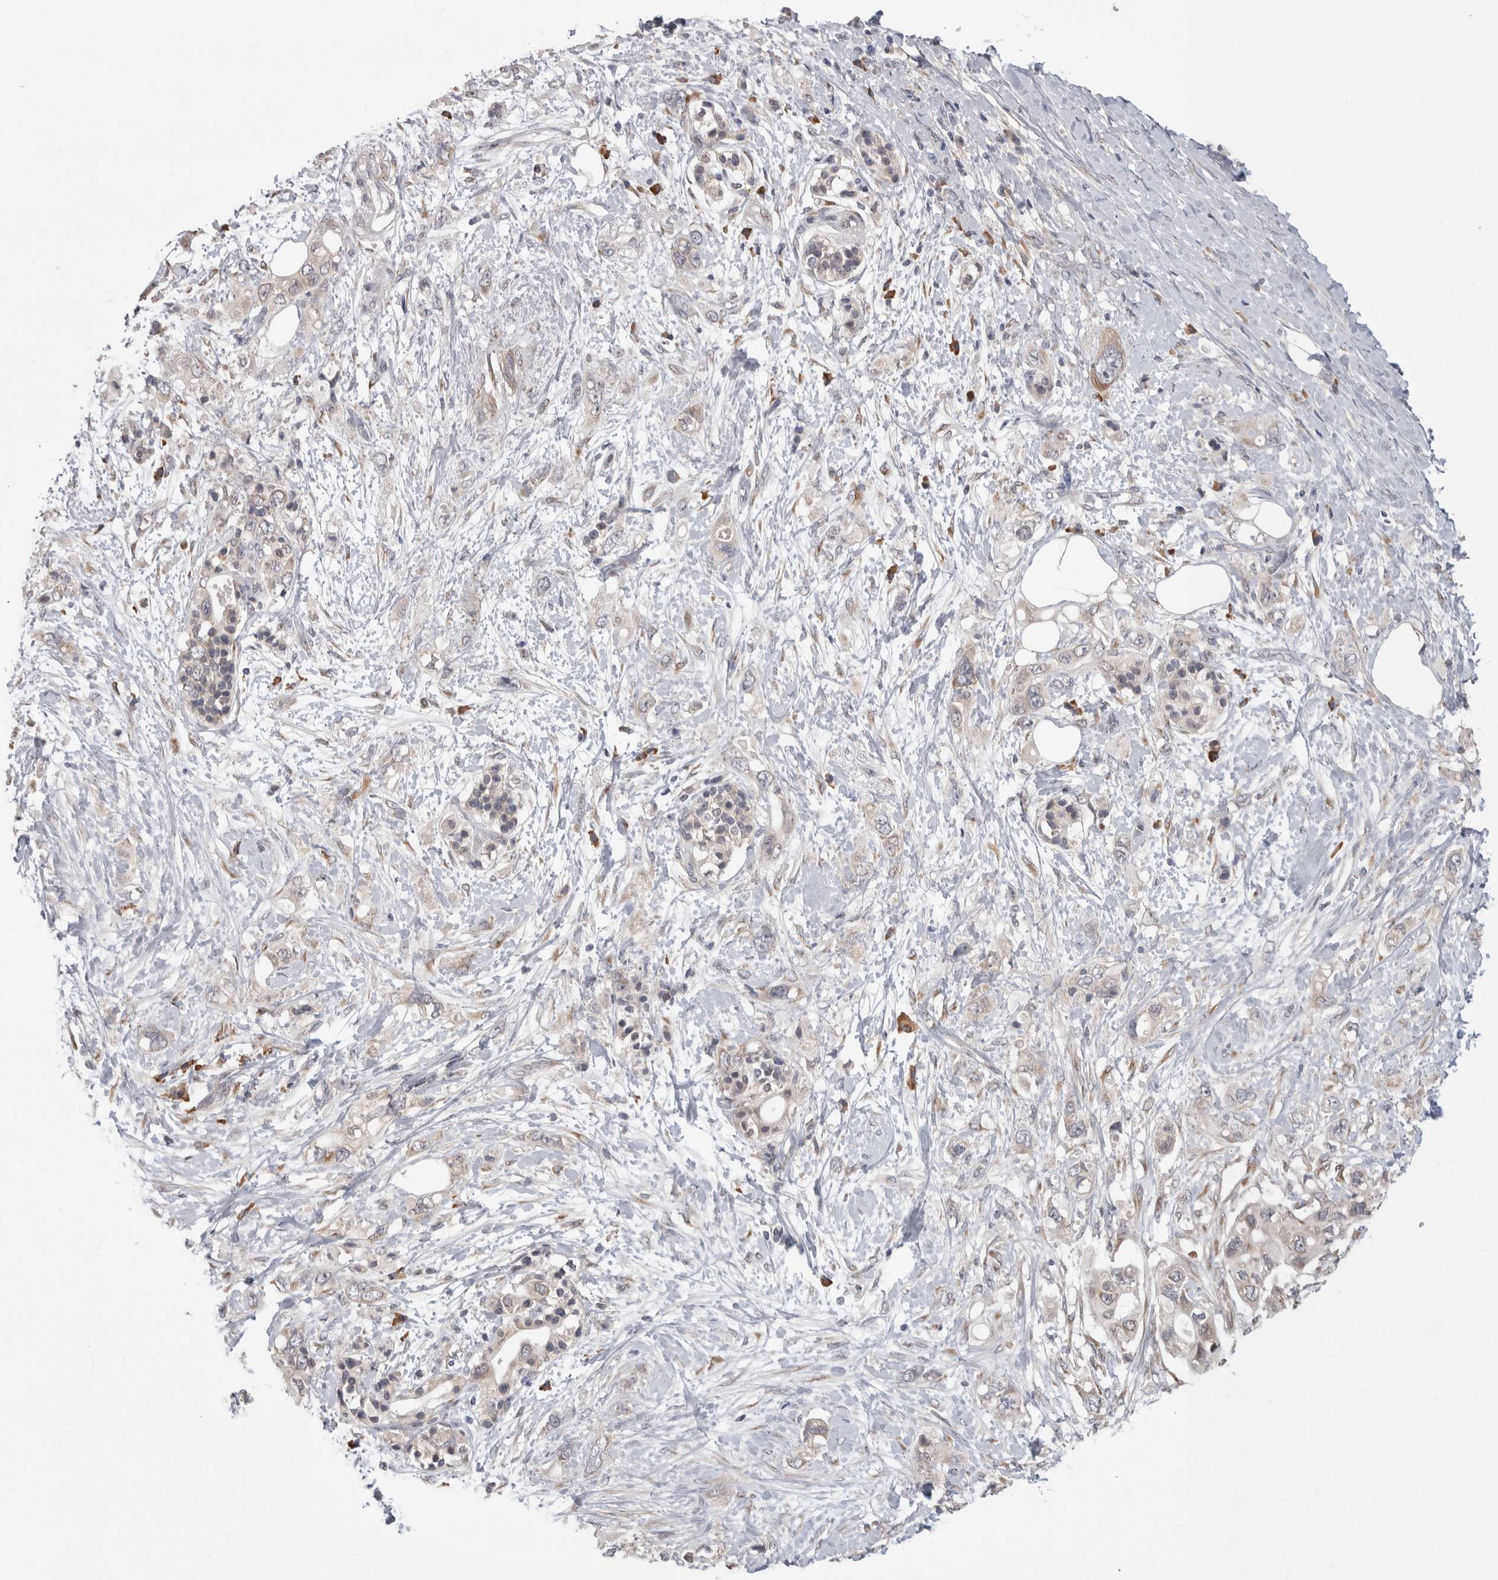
{"staining": {"intensity": "weak", "quantity": "<25%", "location": "cytoplasmic/membranous"}, "tissue": "pancreatic cancer", "cell_type": "Tumor cells", "image_type": "cancer", "snomed": [{"axis": "morphology", "description": "Adenocarcinoma, NOS"}, {"axis": "topography", "description": "Pancreas"}], "caption": "This is a micrograph of immunohistochemistry staining of adenocarcinoma (pancreatic), which shows no staining in tumor cells. The staining is performed using DAB brown chromogen with nuclei counter-stained in using hematoxylin.", "gene": "CUL2", "patient": {"sex": "female", "age": 56}}